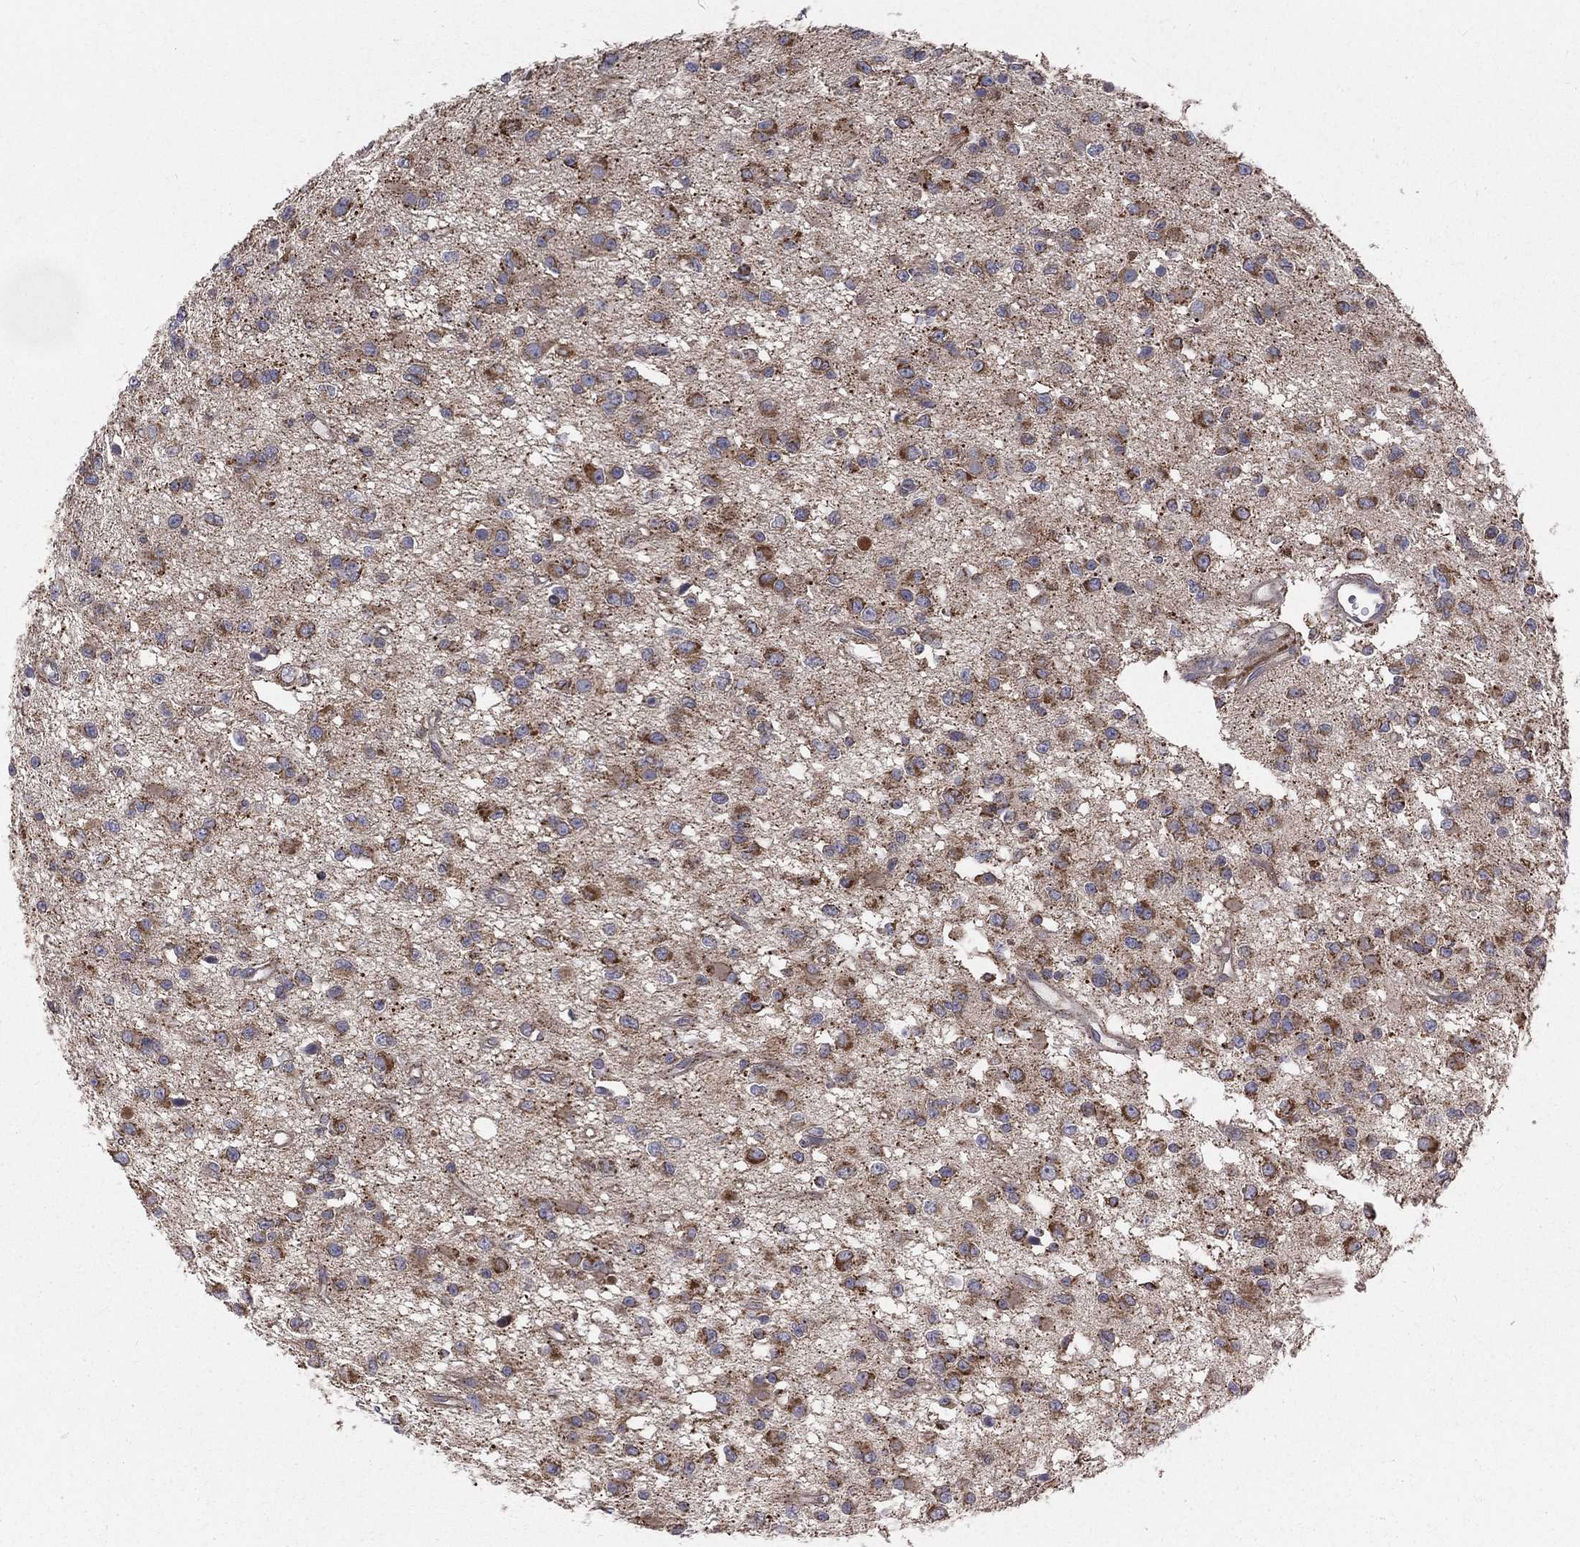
{"staining": {"intensity": "moderate", "quantity": ">75%", "location": "cytoplasmic/membranous"}, "tissue": "glioma", "cell_type": "Tumor cells", "image_type": "cancer", "snomed": [{"axis": "morphology", "description": "Glioma, malignant, Low grade"}, {"axis": "topography", "description": "Brain"}], "caption": "Protein staining of malignant glioma (low-grade) tissue displays moderate cytoplasmic/membranous staining in about >75% of tumor cells.", "gene": "HADH", "patient": {"sex": "female", "age": 45}}